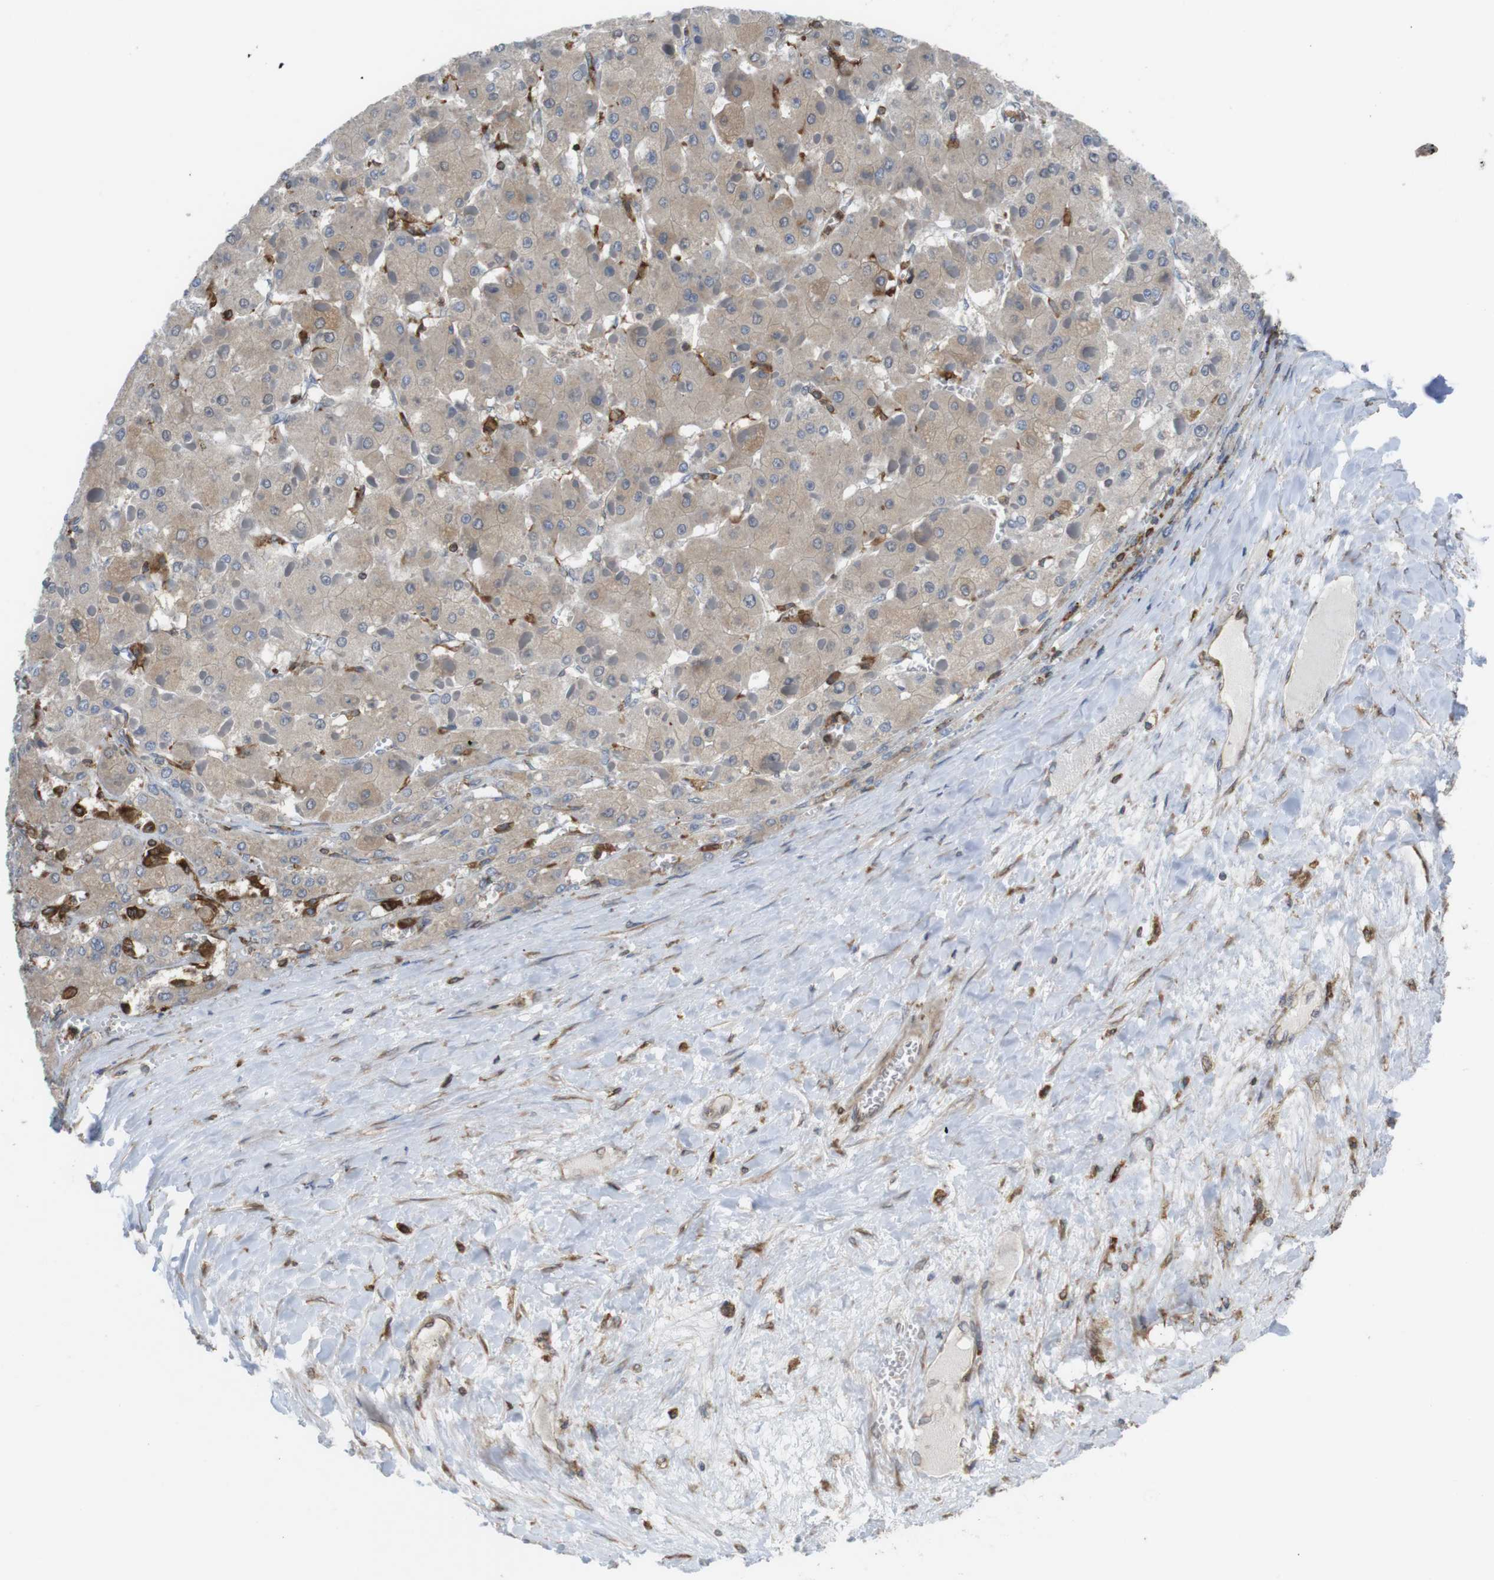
{"staining": {"intensity": "weak", "quantity": ">75%", "location": "cytoplasmic/membranous"}, "tissue": "liver cancer", "cell_type": "Tumor cells", "image_type": "cancer", "snomed": [{"axis": "morphology", "description": "Carcinoma, Hepatocellular, NOS"}, {"axis": "topography", "description": "Liver"}], "caption": "About >75% of tumor cells in liver cancer reveal weak cytoplasmic/membranous protein expression as visualized by brown immunohistochemical staining.", "gene": "ARL6IP5", "patient": {"sex": "female", "age": 73}}